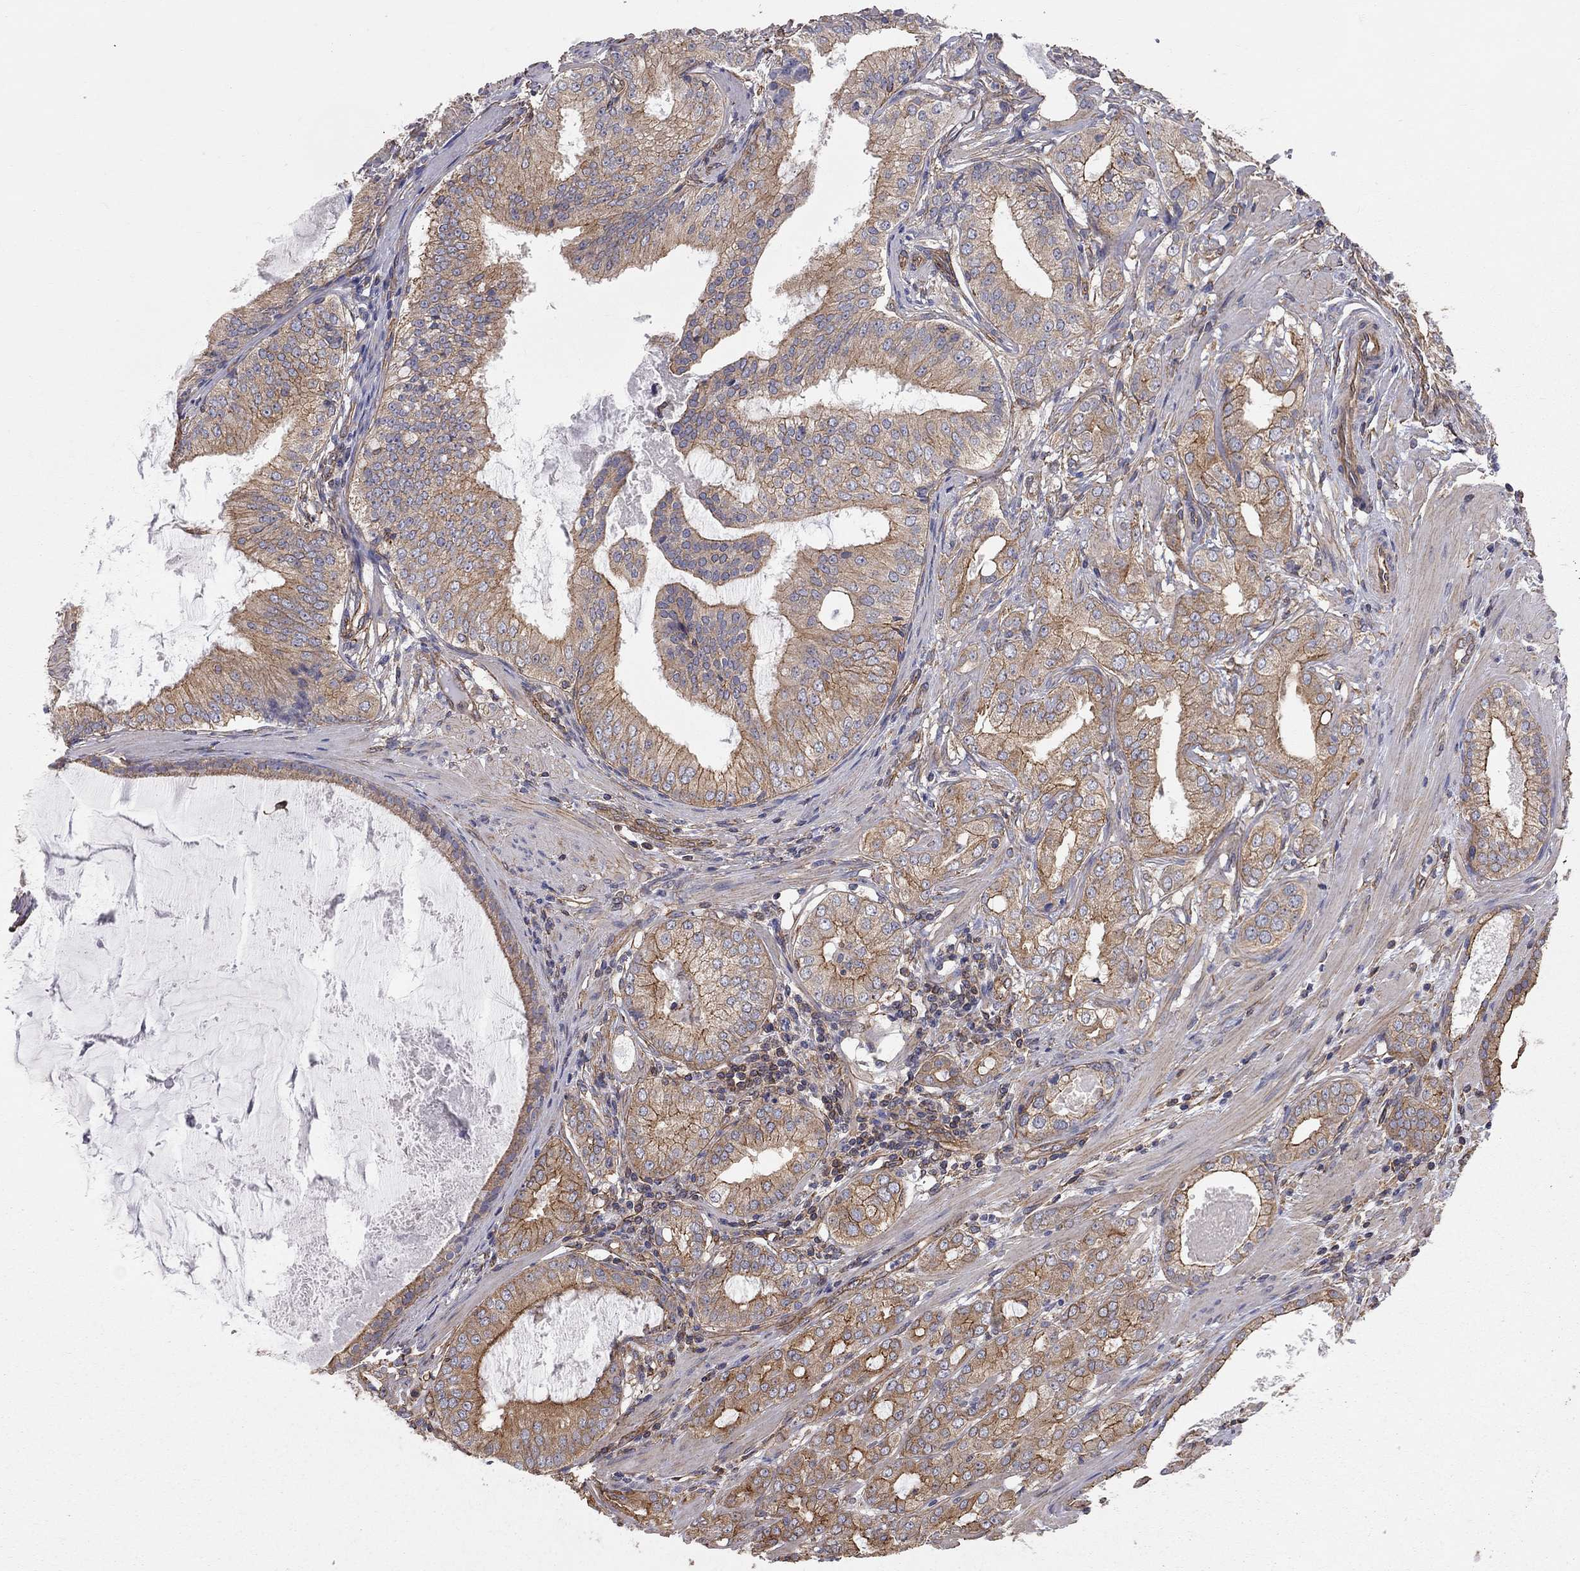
{"staining": {"intensity": "strong", "quantity": "25%-75%", "location": "cytoplasmic/membranous"}, "tissue": "prostate cancer", "cell_type": "Tumor cells", "image_type": "cancer", "snomed": [{"axis": "morphology", "description": "Adenocarcinoma, High grade"}, {"axis": "topography", "description": "Prostate and seminal vesicle, NOS"}], "caption": "Protein staining of prostate adenocarcinoma (high-grade) tissue shows strong cytoplasmic/membranous positivity in approximately 25%-75% of tumor cells.", "gene": "BICDL2", "patient": {"sex": "male", "age": 62}}